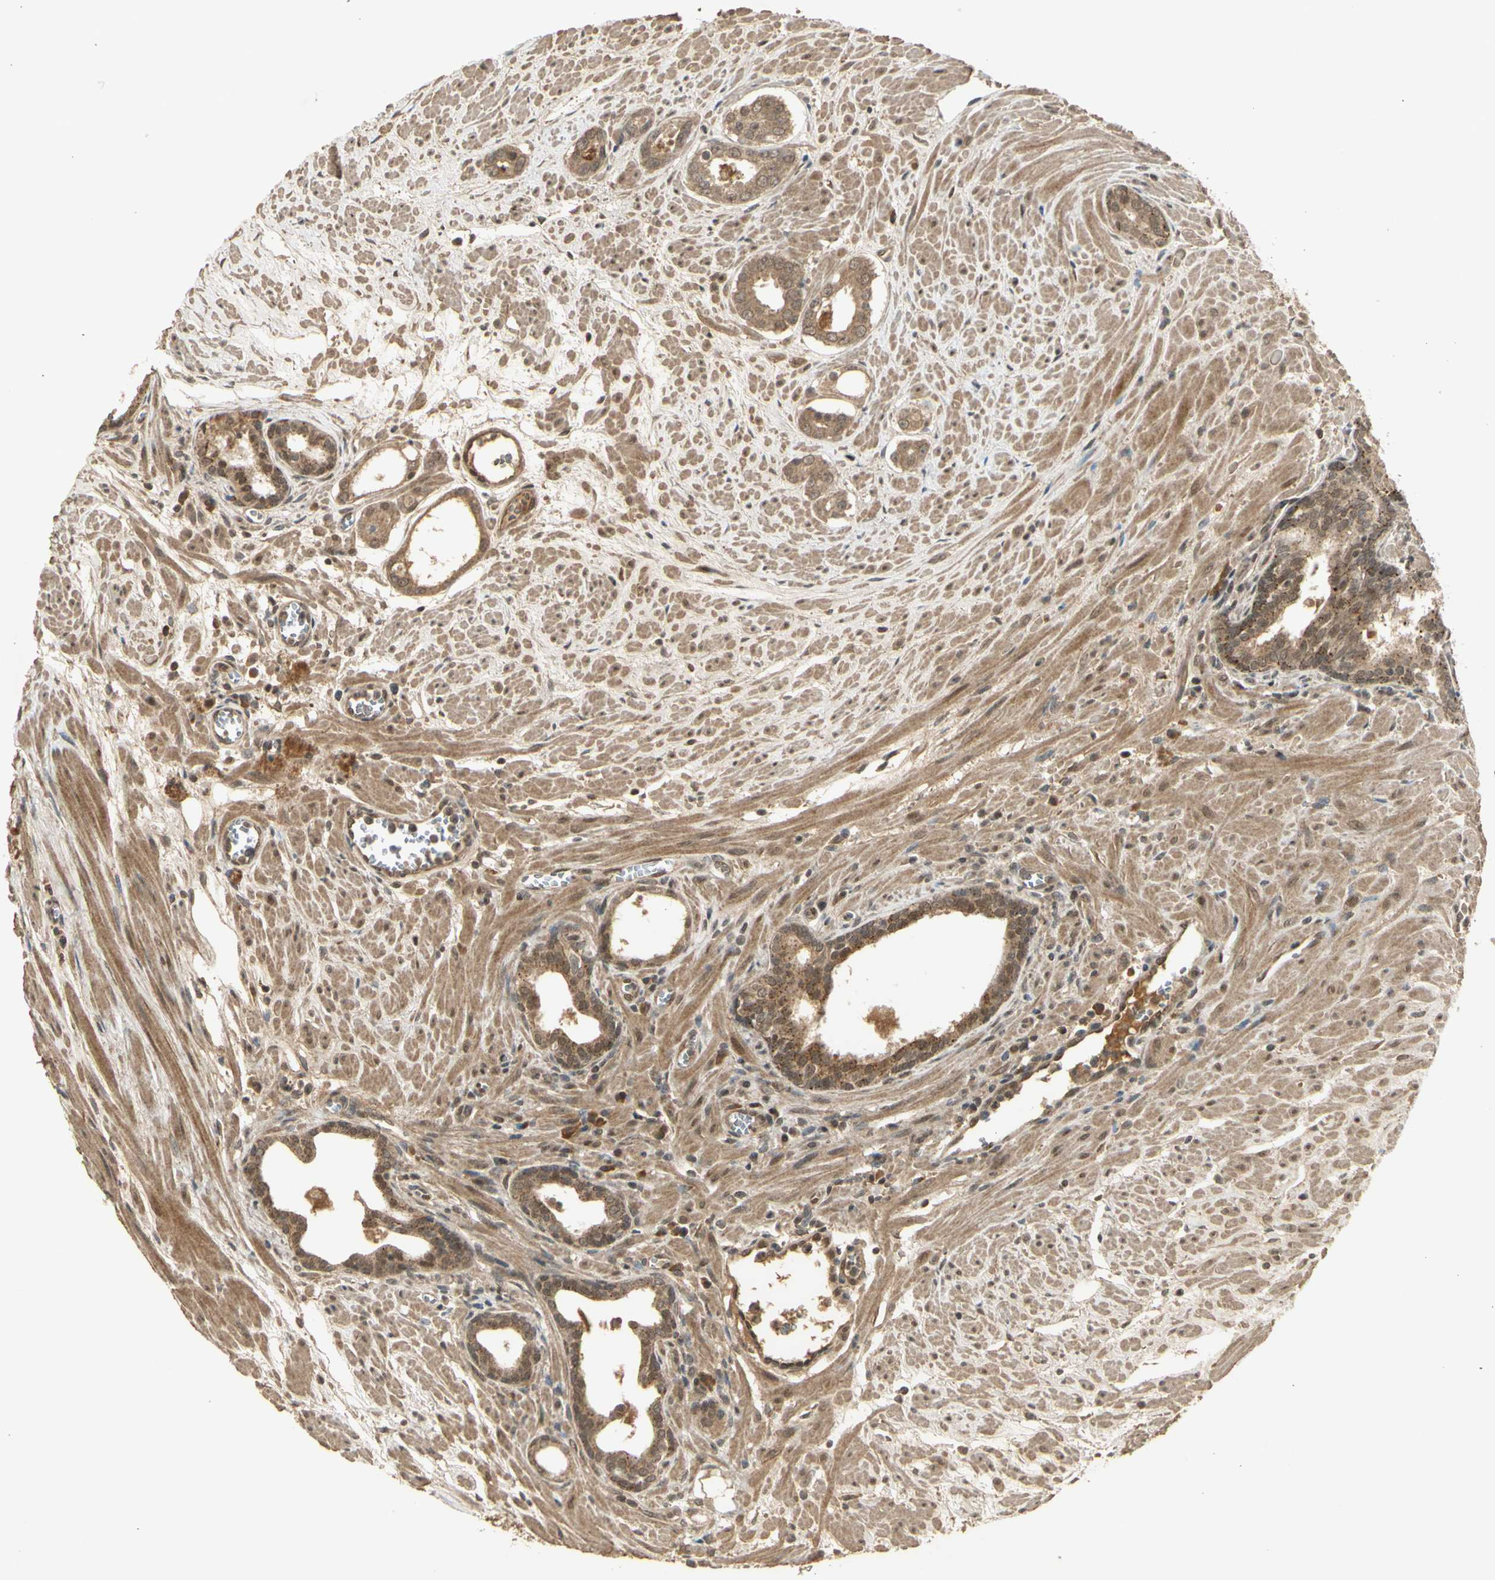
{"staining": {"intensity": "moderate", "quantity": ">75%", "location": "cytoplasmic/membranous,nuclear"}, "tissue": "prostate cancer", "cell_type": "Tumor cells", "image_type": "cancer", "snomed": [{"axis": "morphology", "description": "Adenocarcinoma, Low grade"}, {"axis": "topography", "description": "Prostate"}], "caption": "A medium amount of moderate cytoplasmic/membranous and nuclear positivity is identified in approximately >75% of tumor cells in prostate adenocarcinoma (low-grade) tissue.", "gene": "GMEB2", "patient": {"sex": "male", "age": 57}}